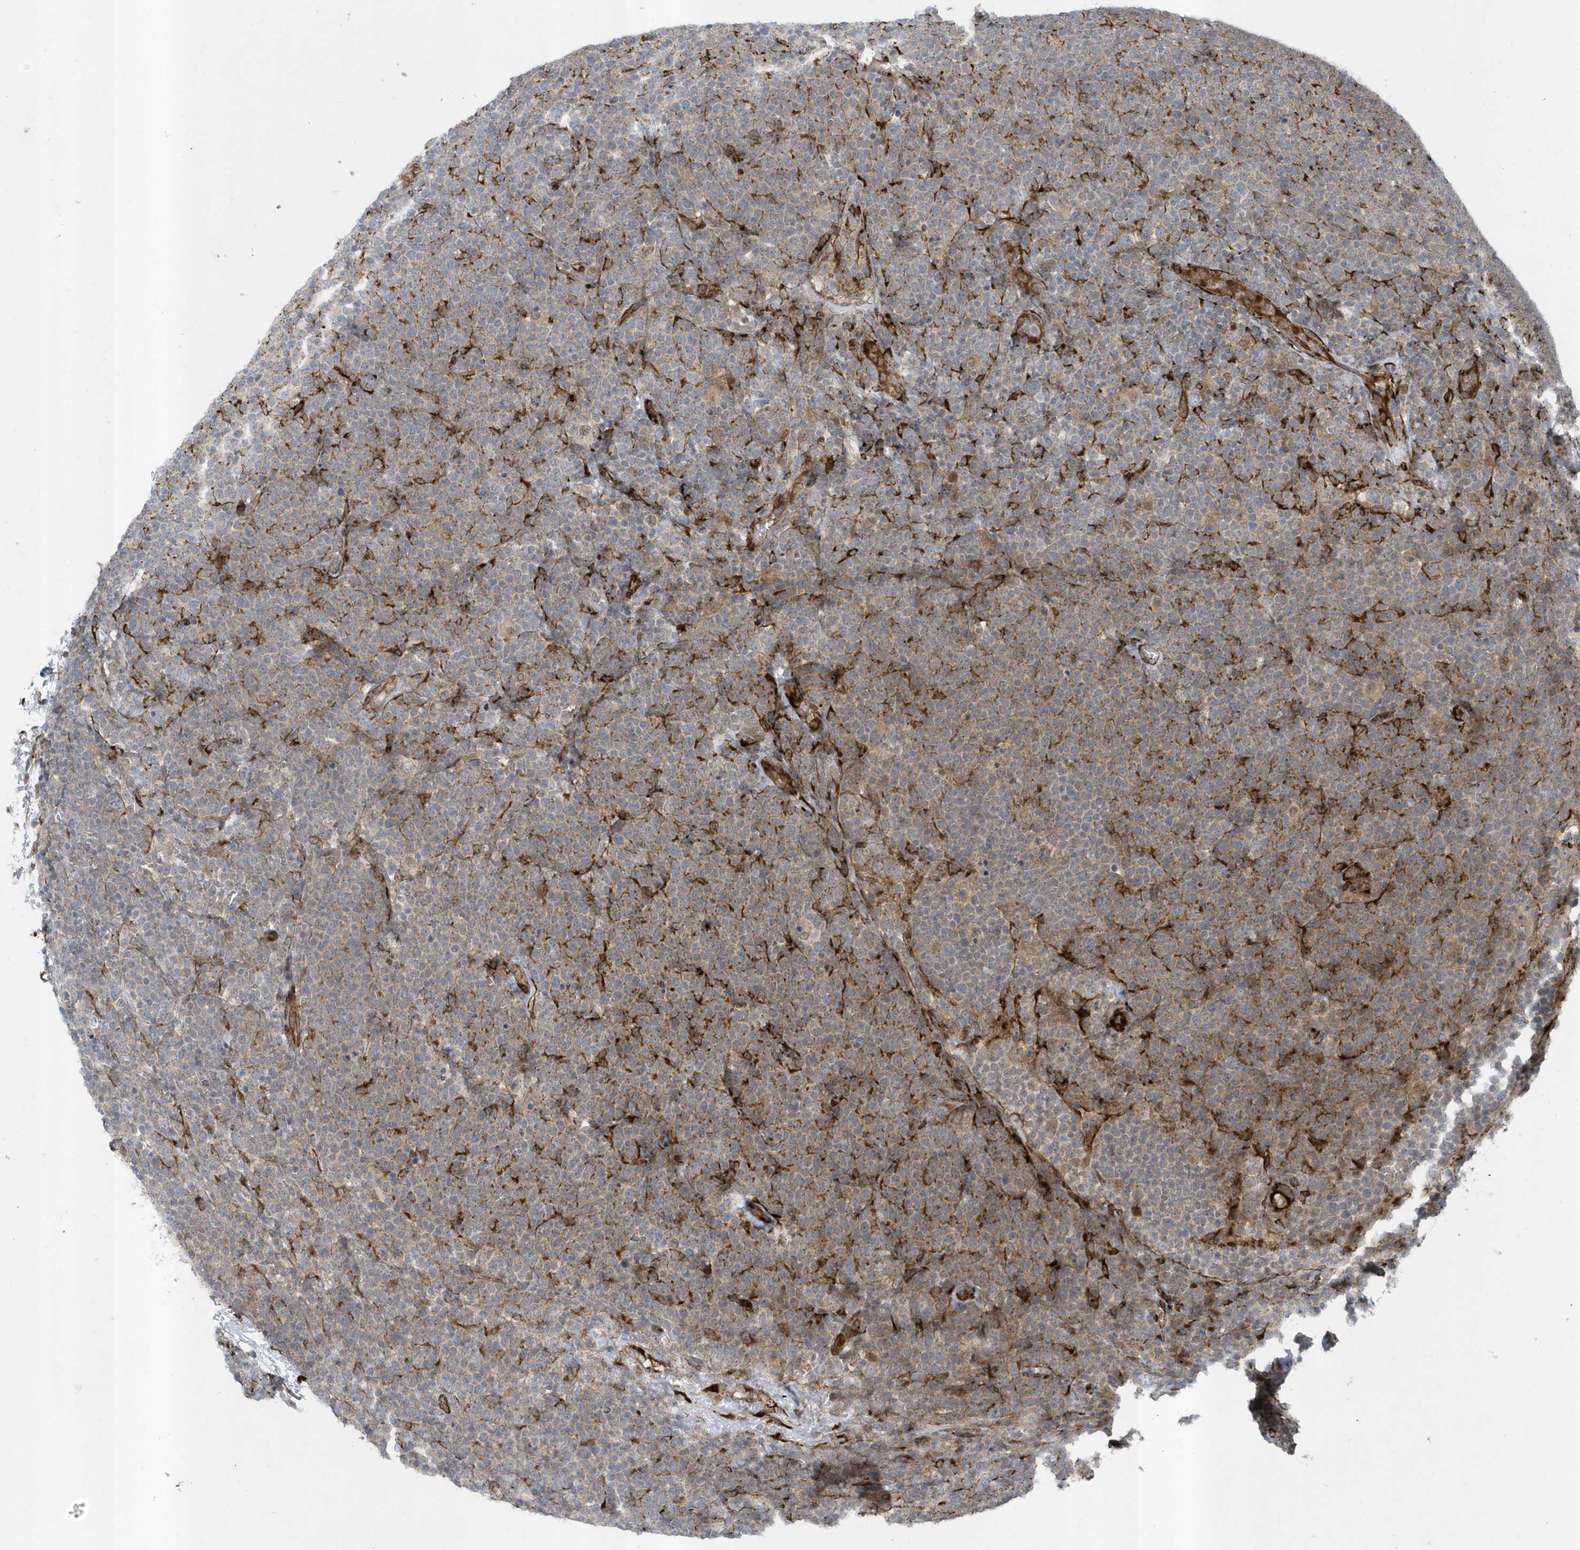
{"staining": {"intensity": "weak", "quantity": "25%-75%", "location": "cytoplasmic/membranous"}, "tissue": "lymphoma", "cell_type": "Tumor cells", "image_type": "cancer", "snomed": [{"axis": "morphology", "description": "Malignant lymphoma, non-Hodgkin's type, High grade"}, {"axis": "topography", "description": "Lymph node"}], "caption": "Immunohistochemical staining of lymphoma reveals weak cytoplasmic/membranous protein positivity in about 25%-75% of tumor cells. Using DAB (3,3'-diaminobenzidine) (brown) and hematoxylin (blue) stains, captured at high magnification using brightfield microscopy.", "gene": "FAM98A", "patient": {"sex": "male", "age": 61}}